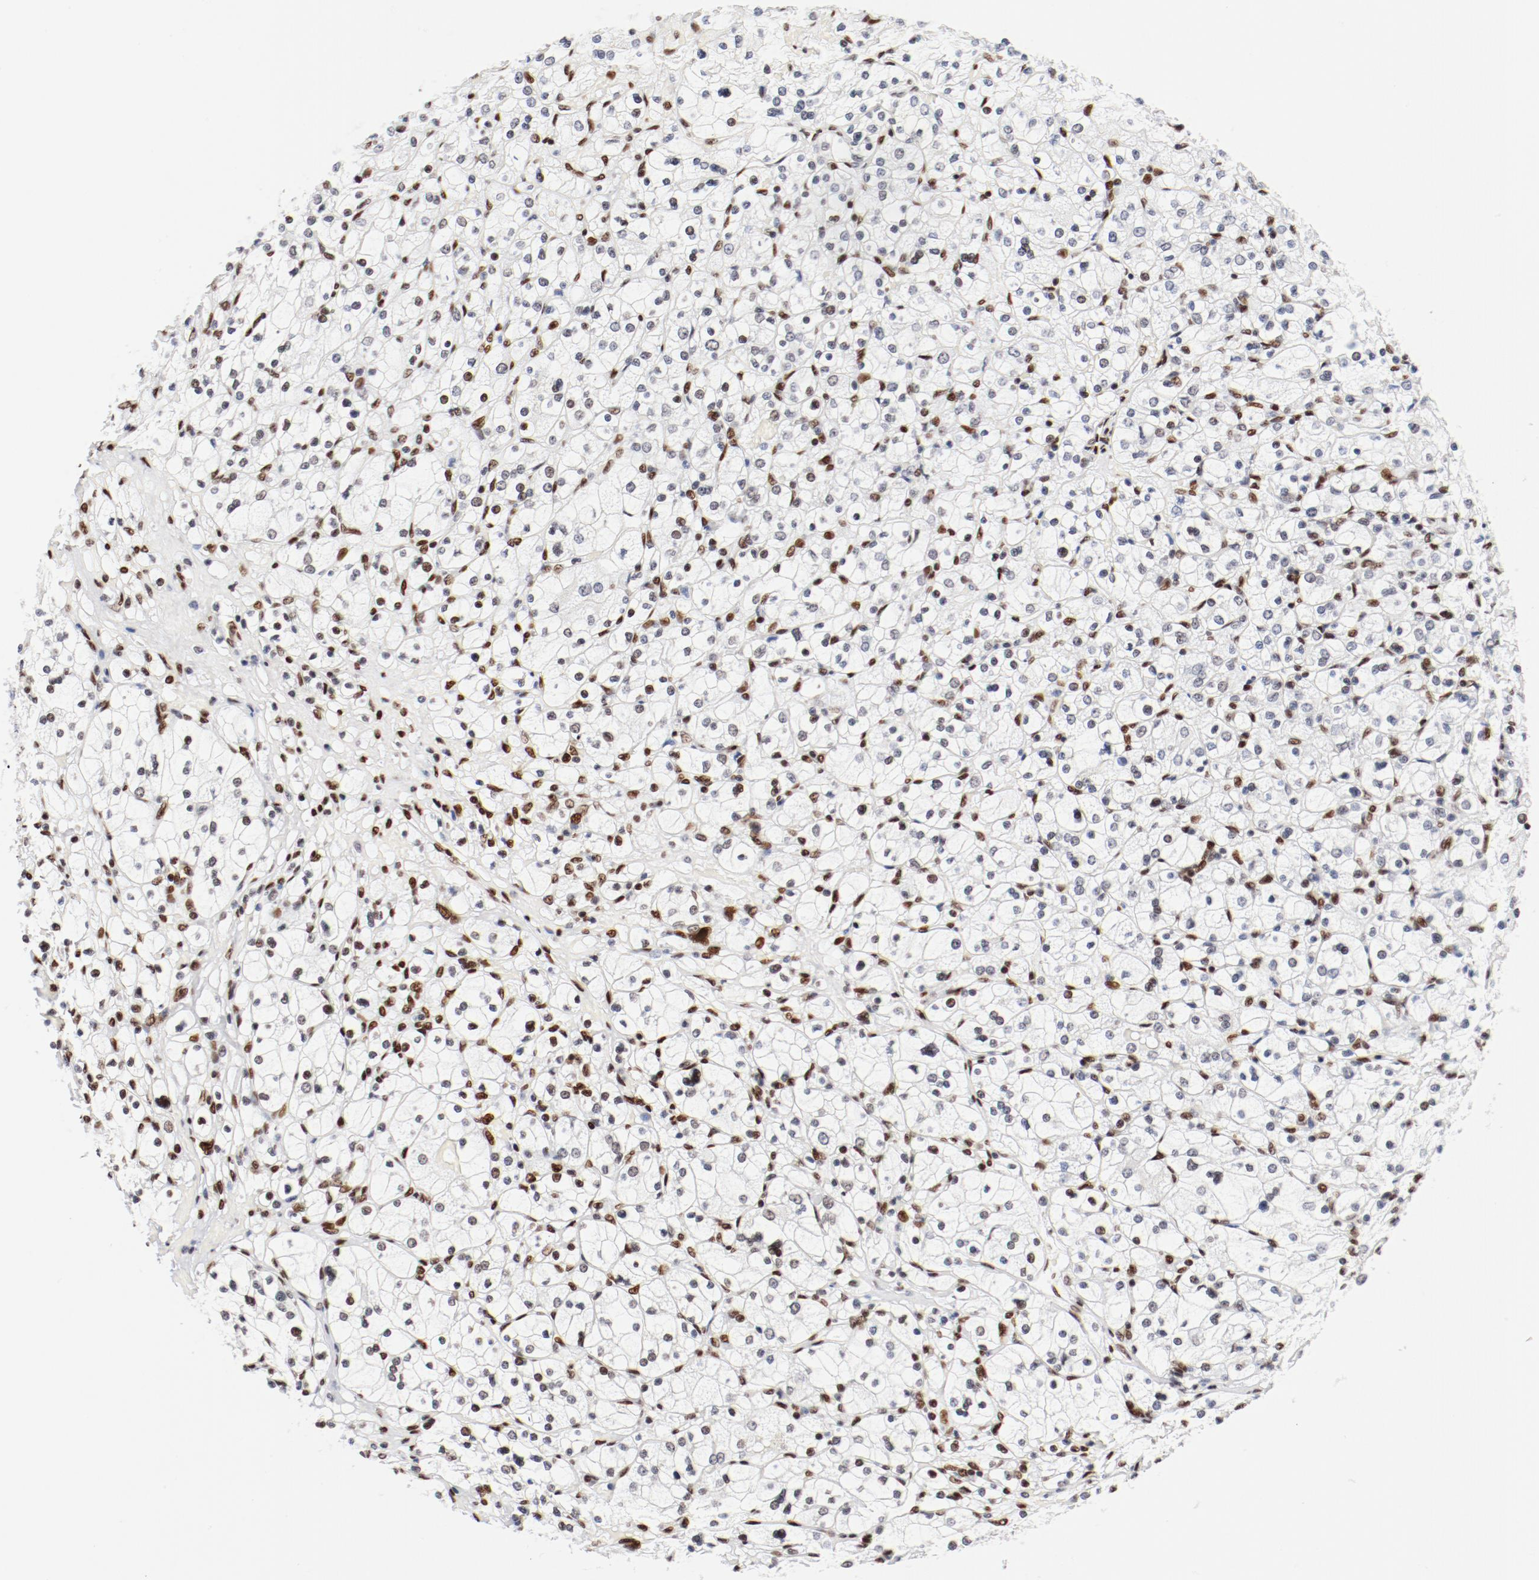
{"staining": {"intensity": "moderate", "quantity": "<25%", "location": "nuclear"}, "tissue": "renal cancer", "cell_type": "Tumor cells", "image_type": "cancer", "snomed": [{"axis": "morphology", "description": "Adenocarcinoma, NOS"}, {"axis": "topography", "description": "Kidney"}], "caption": "Immunohistochemistry (IHC) (DAB (3,3'-diaminobenzidine)) staining of renal cancer shows moderate nuclear protein staining in approximately <25% of tumor cells.", "gene": "CTBP1", "patient": {"sex": "female", "age": 83}}